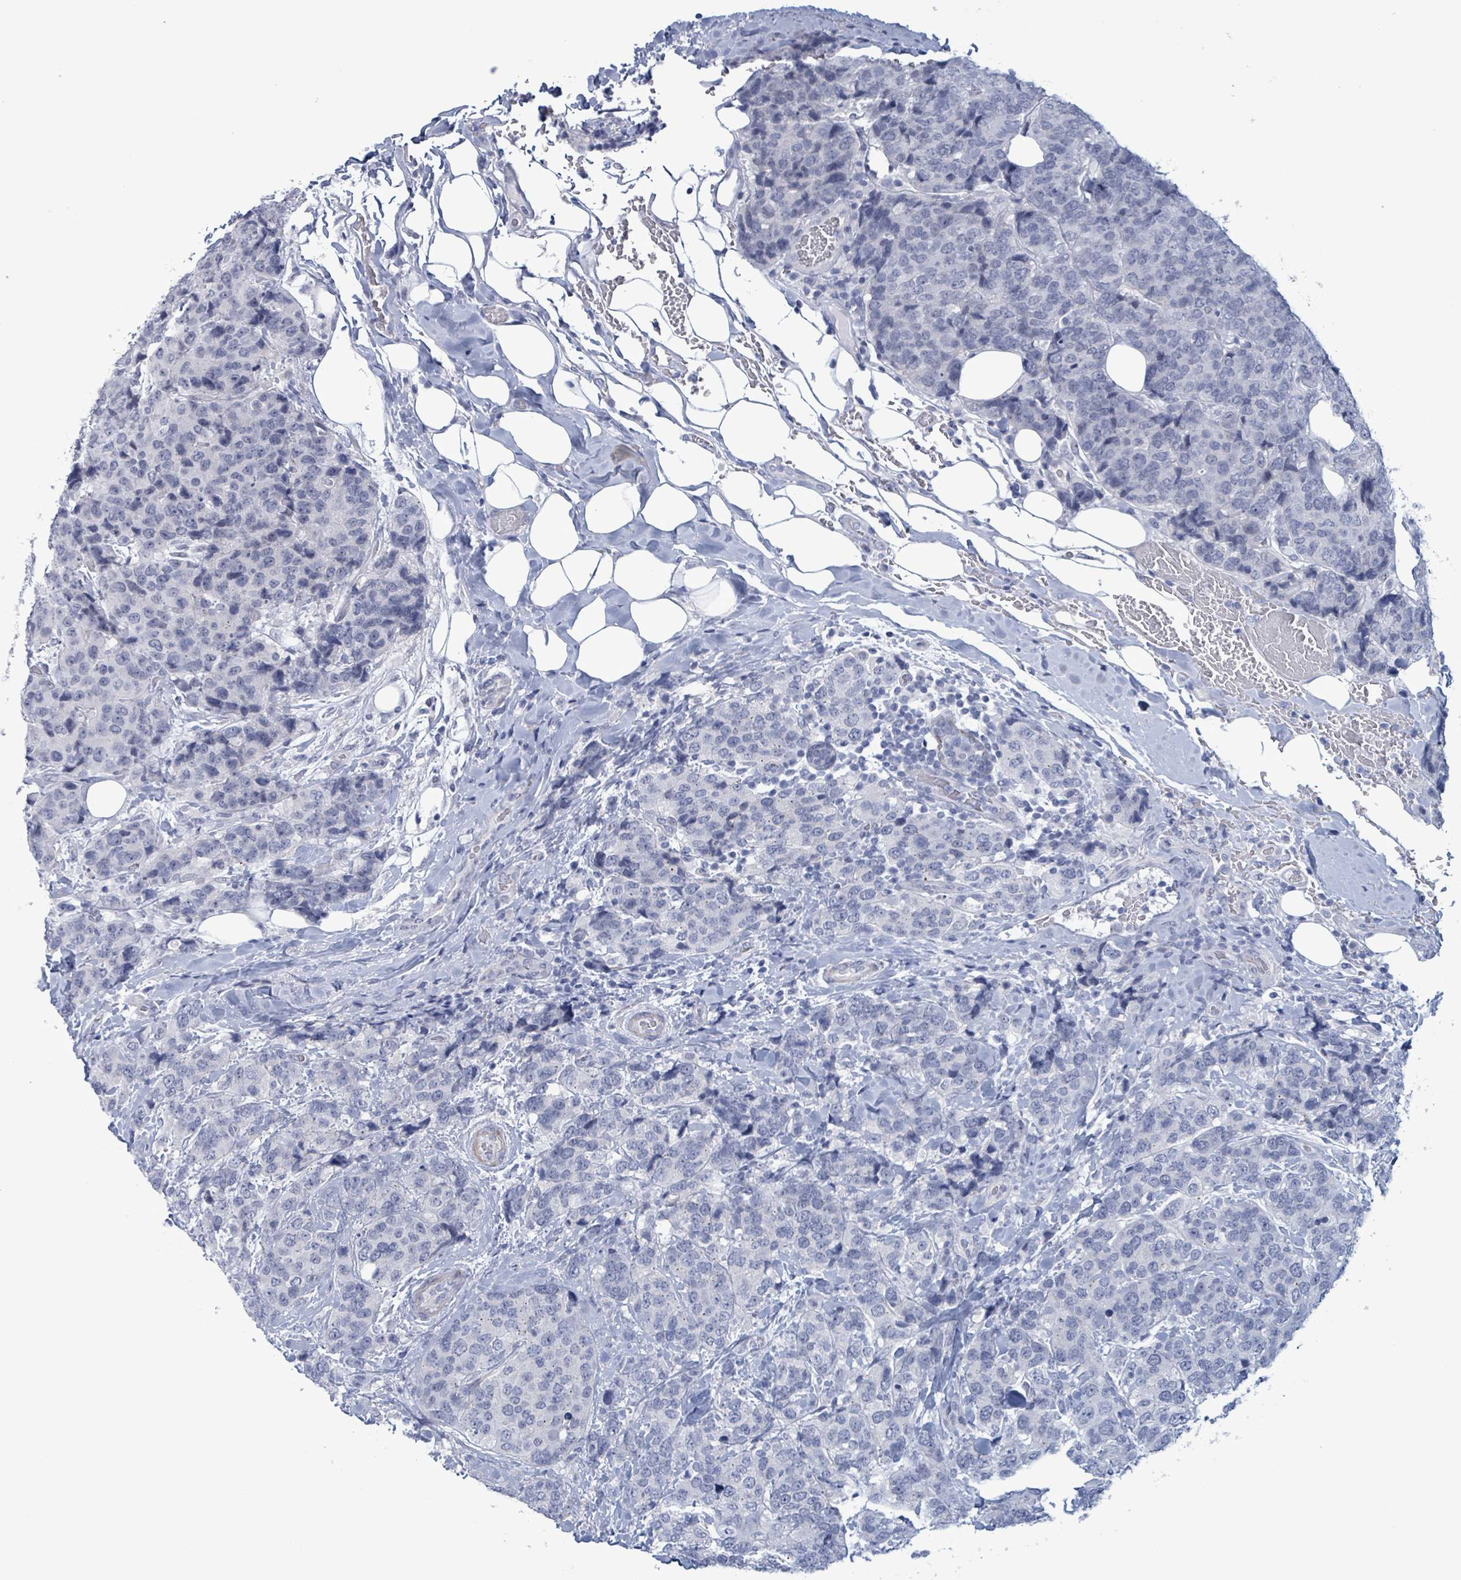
{"staining": {"intensity": "negative", "quantity": "none", "location": "none"}, "tissue": "breast cancer", "cell_type": "Tumor cells", "image_type": "cancer", "snomed": [{"axis": "morphology", "description": "Lobular carcinoma"}, {"axis": "topography", "description": "Breast"}], "caption": "Histopathology image shows no significant protein positivity in tumor cells of breast cancer (lobular carcinoma). The staining is performed using DAB brown chromogen with nuclei counter-stained in using hematoxylin.", "gene": "ZNF771", "patient": {"sex": "female", "age": 59}}